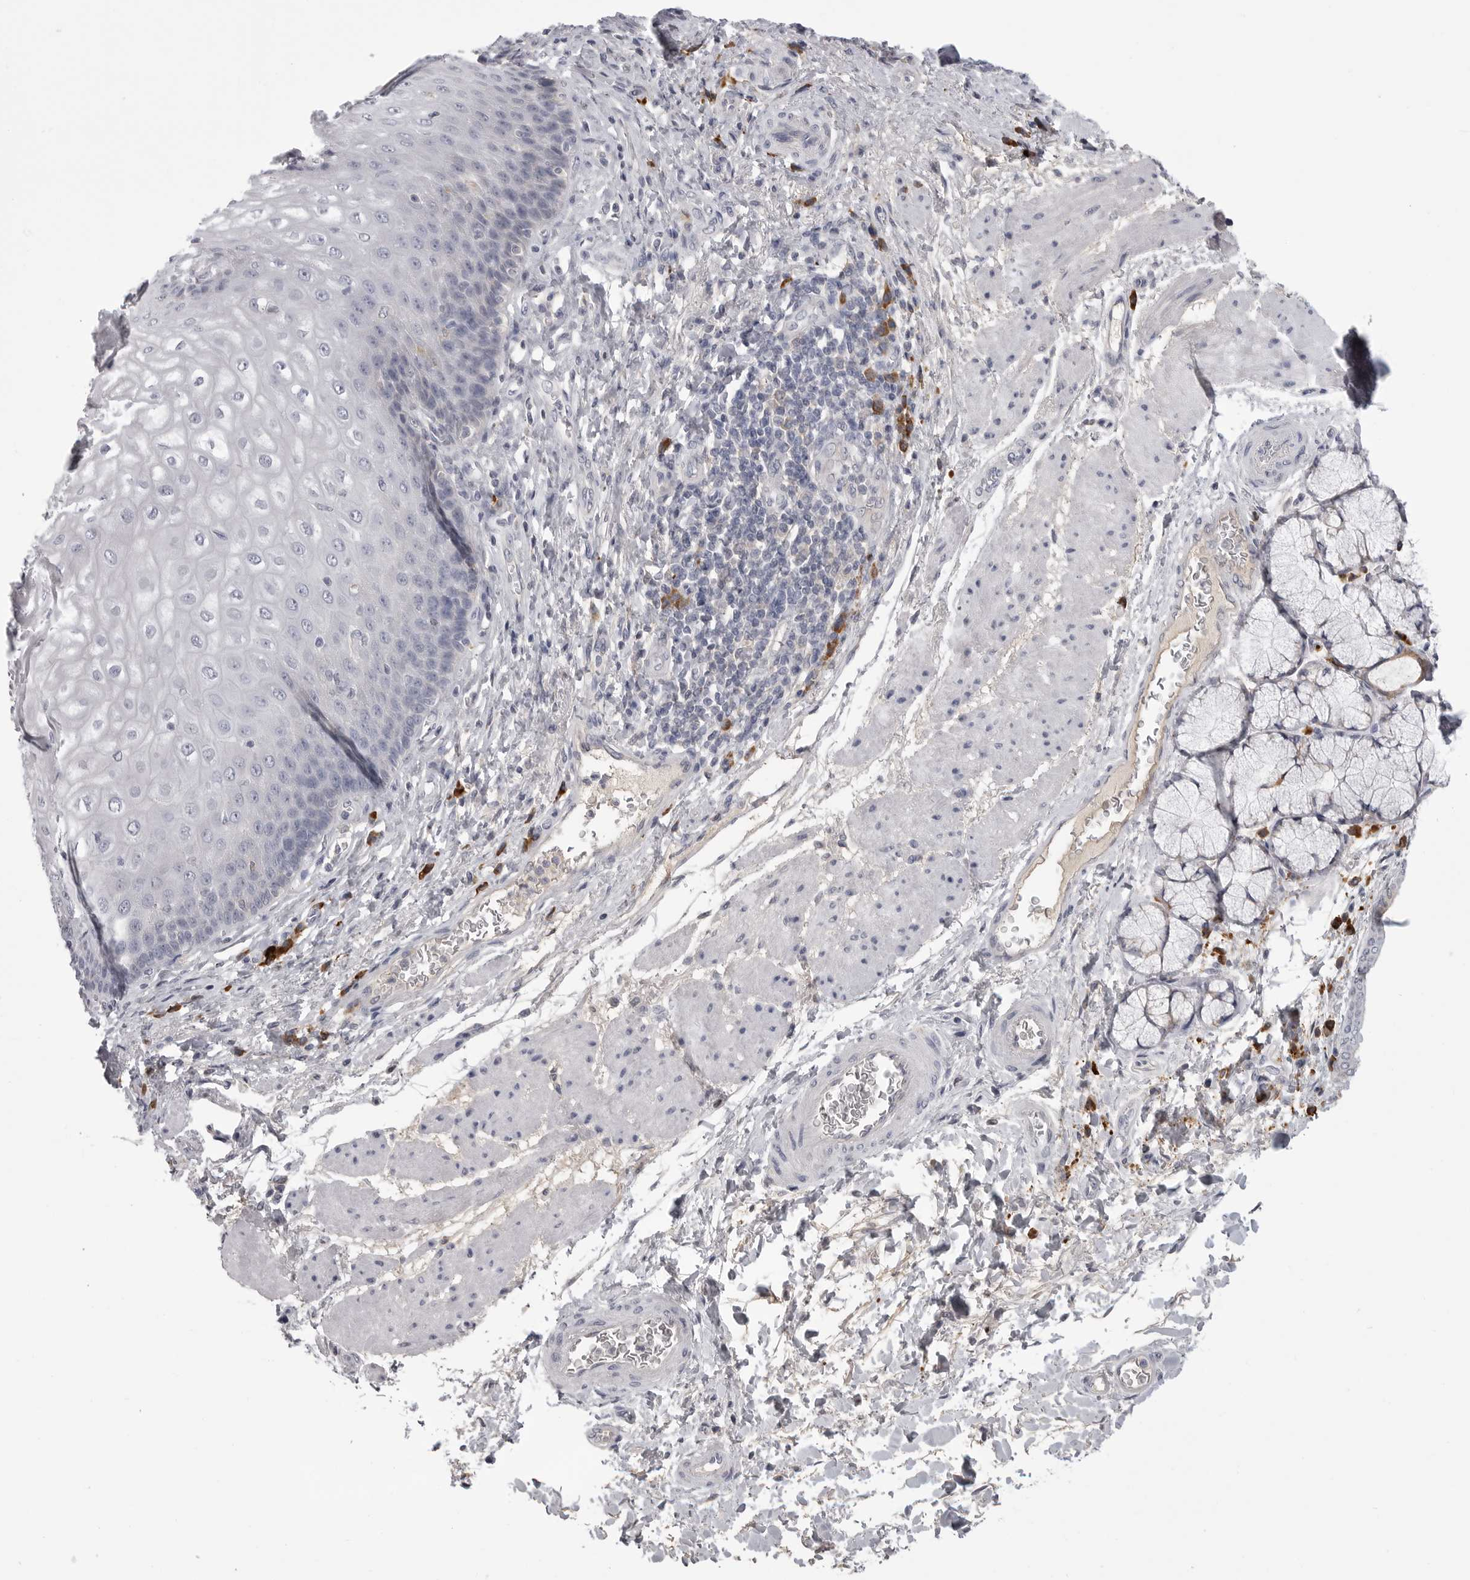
{"staining": {"intensity": "negative", "quantity": "none", "location": "none"}, "tissue": "esophagus", "cell_type": "Squamous epithelial cells", "image_type": "normal", "snomed": [{"axis": "morphology", "description": "Normal tissue, NOS"}, {"axis": "topography", "description": "Esophagus"}], "caption": "Image shows no protein staining in squamous epithelial cells of unremarkable esophagus. Brightfield microscopy of immunohistochemistry (IHC) stained with DAB (3,3'-diaminobenzidine) (brown) and hematoxylin (blue), captured at high magnification.", "gene": "FKBP2", "patient": {"sex": "male", "age": 54}}